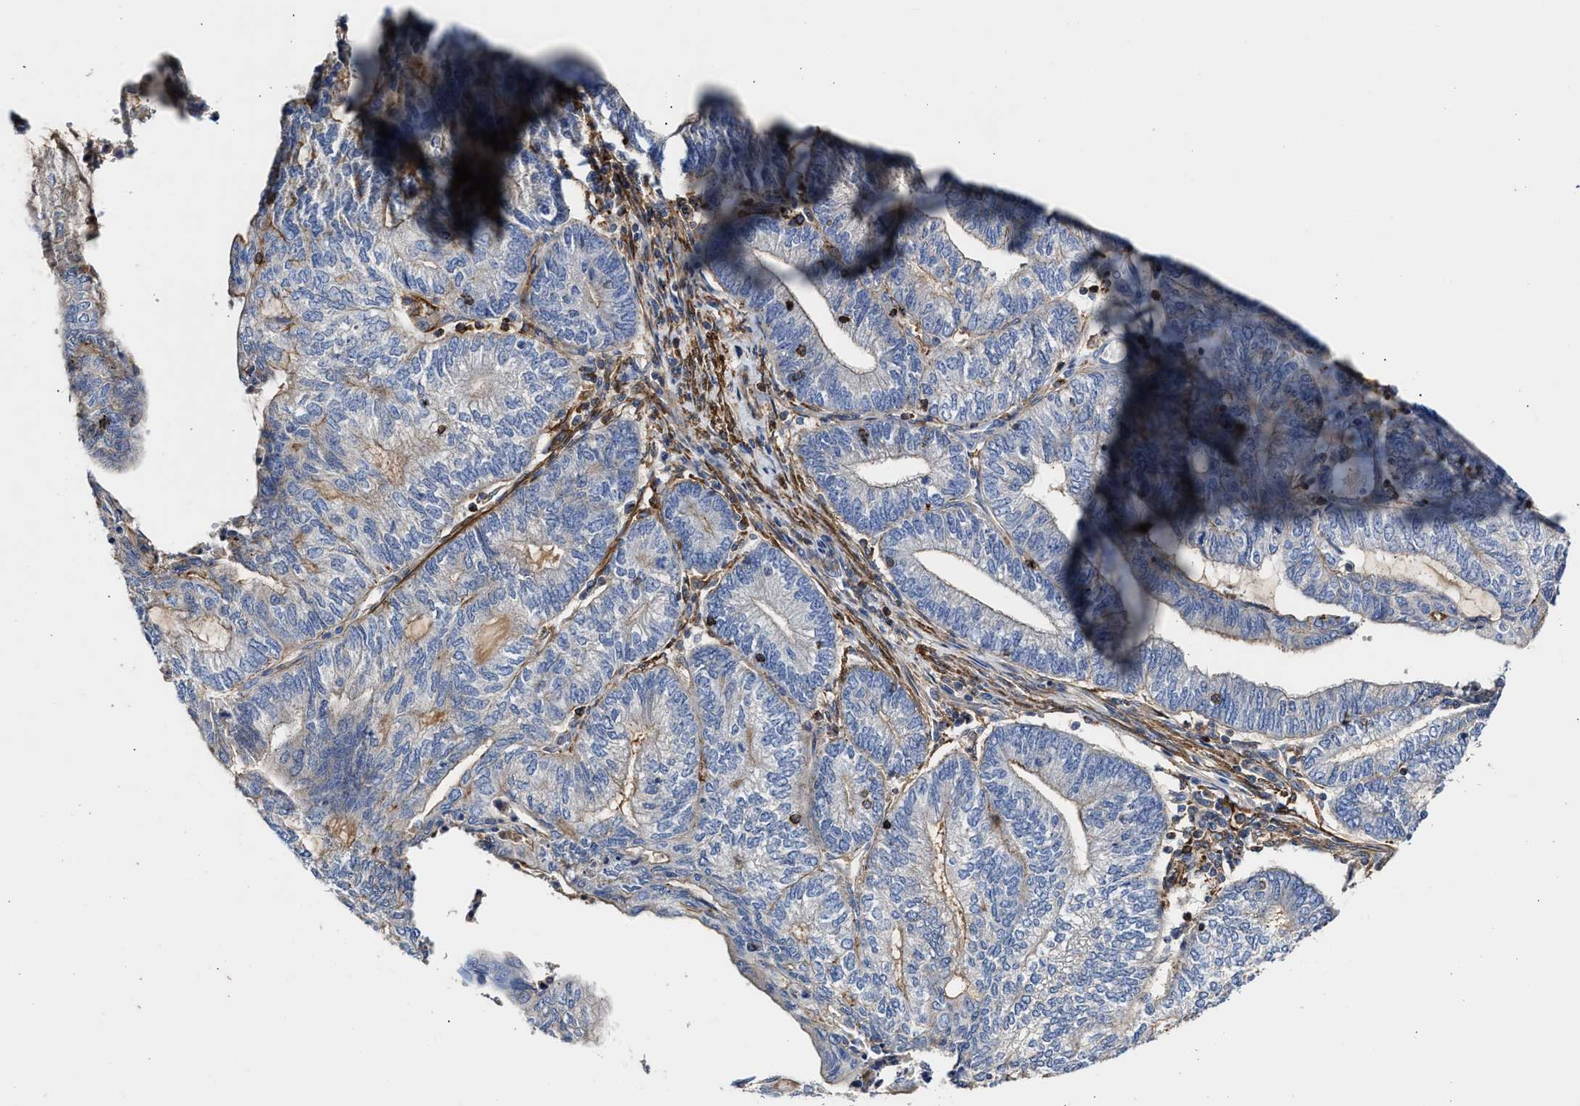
{"staining": {"intensity": "negative", "quantity": "none", "location": "none"}, "tissue": "endometrial cancer", "cell_type": "Tumor cells", "image_type": "cancer", "snomed": [{"axis": "morphology", "description": "Adenocarcinoma, NOS"}, {"axis": "topography", "description": "Uterus"}, {"axis": "topography", "description": "Endometrium"}], "caption": "Human endometrial cancer (adenocarcinoma) stained for a protein using immunohistochemistry (IHC) reveals no staining in tumor cells.", "gene": "HS3ST5", "patient": {"sex": "female", "age": 70}}